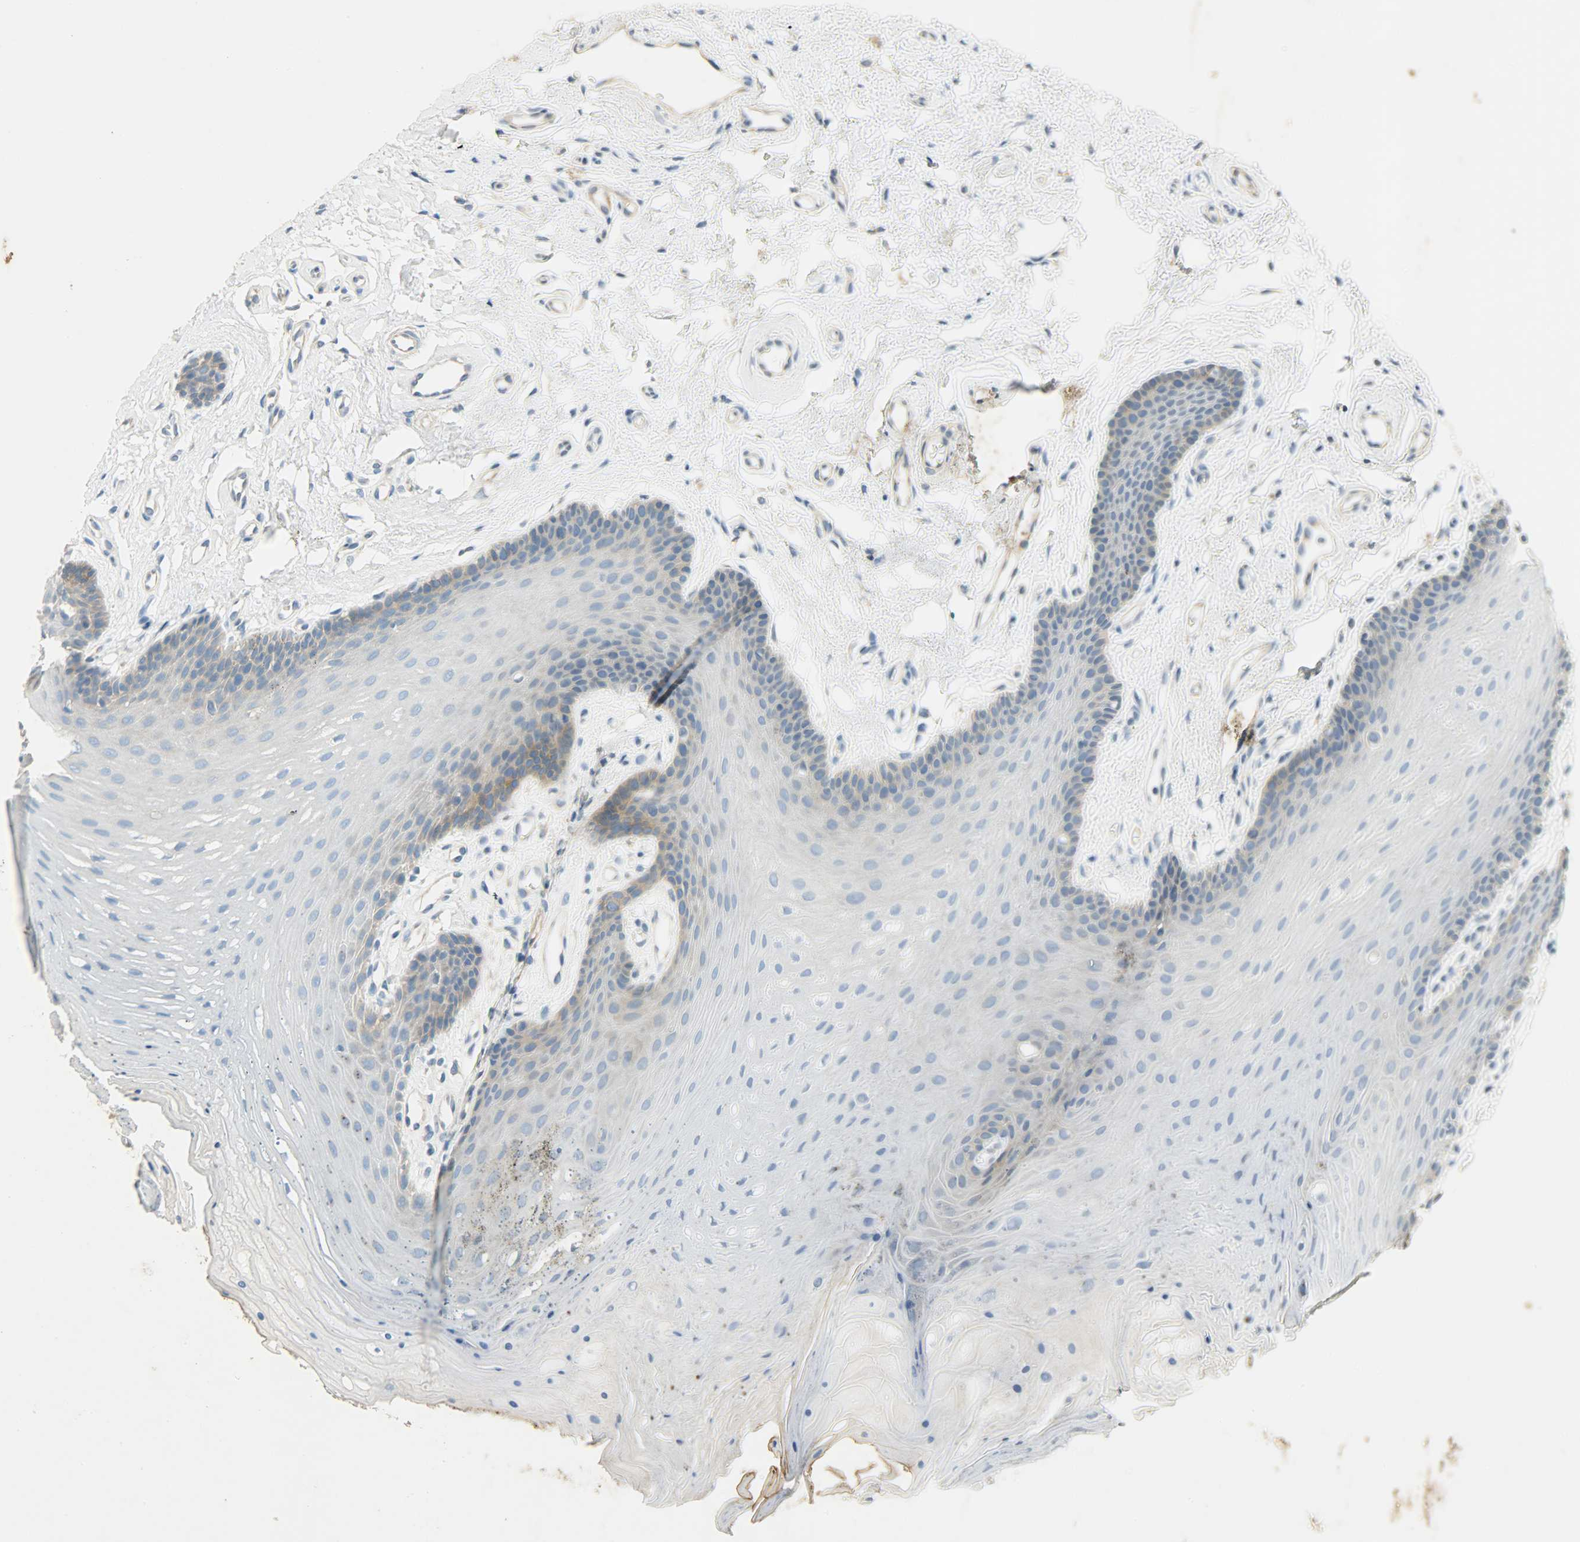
{"staining": {"intensity": "moderate", "quantity": "<25%", "location": "cytoplasmic/membranous"}, "tissue": "oral mucosa", "cell_type": "Squamous epithelial cells", "image_type": "normal", "snomed": [{"axis": "morphology", "description": "Normal tissue, NOS"}, {"axis": "topography", "description": "Oral tissue"}], "caption": "DAB (3,3'-diaminobenzidine) immunohistochemical staining of benign human oral mucosa displays moderate cytoplasmic/membranous protein expression in about <25% of squamous epithelial cells. (DAB (3,3'-diaminobenzidine) IHC, brown staining for protein, blue staining for nuclei).", "gene": "DSG2", "patient": {"sex": "male", "age": 62}}